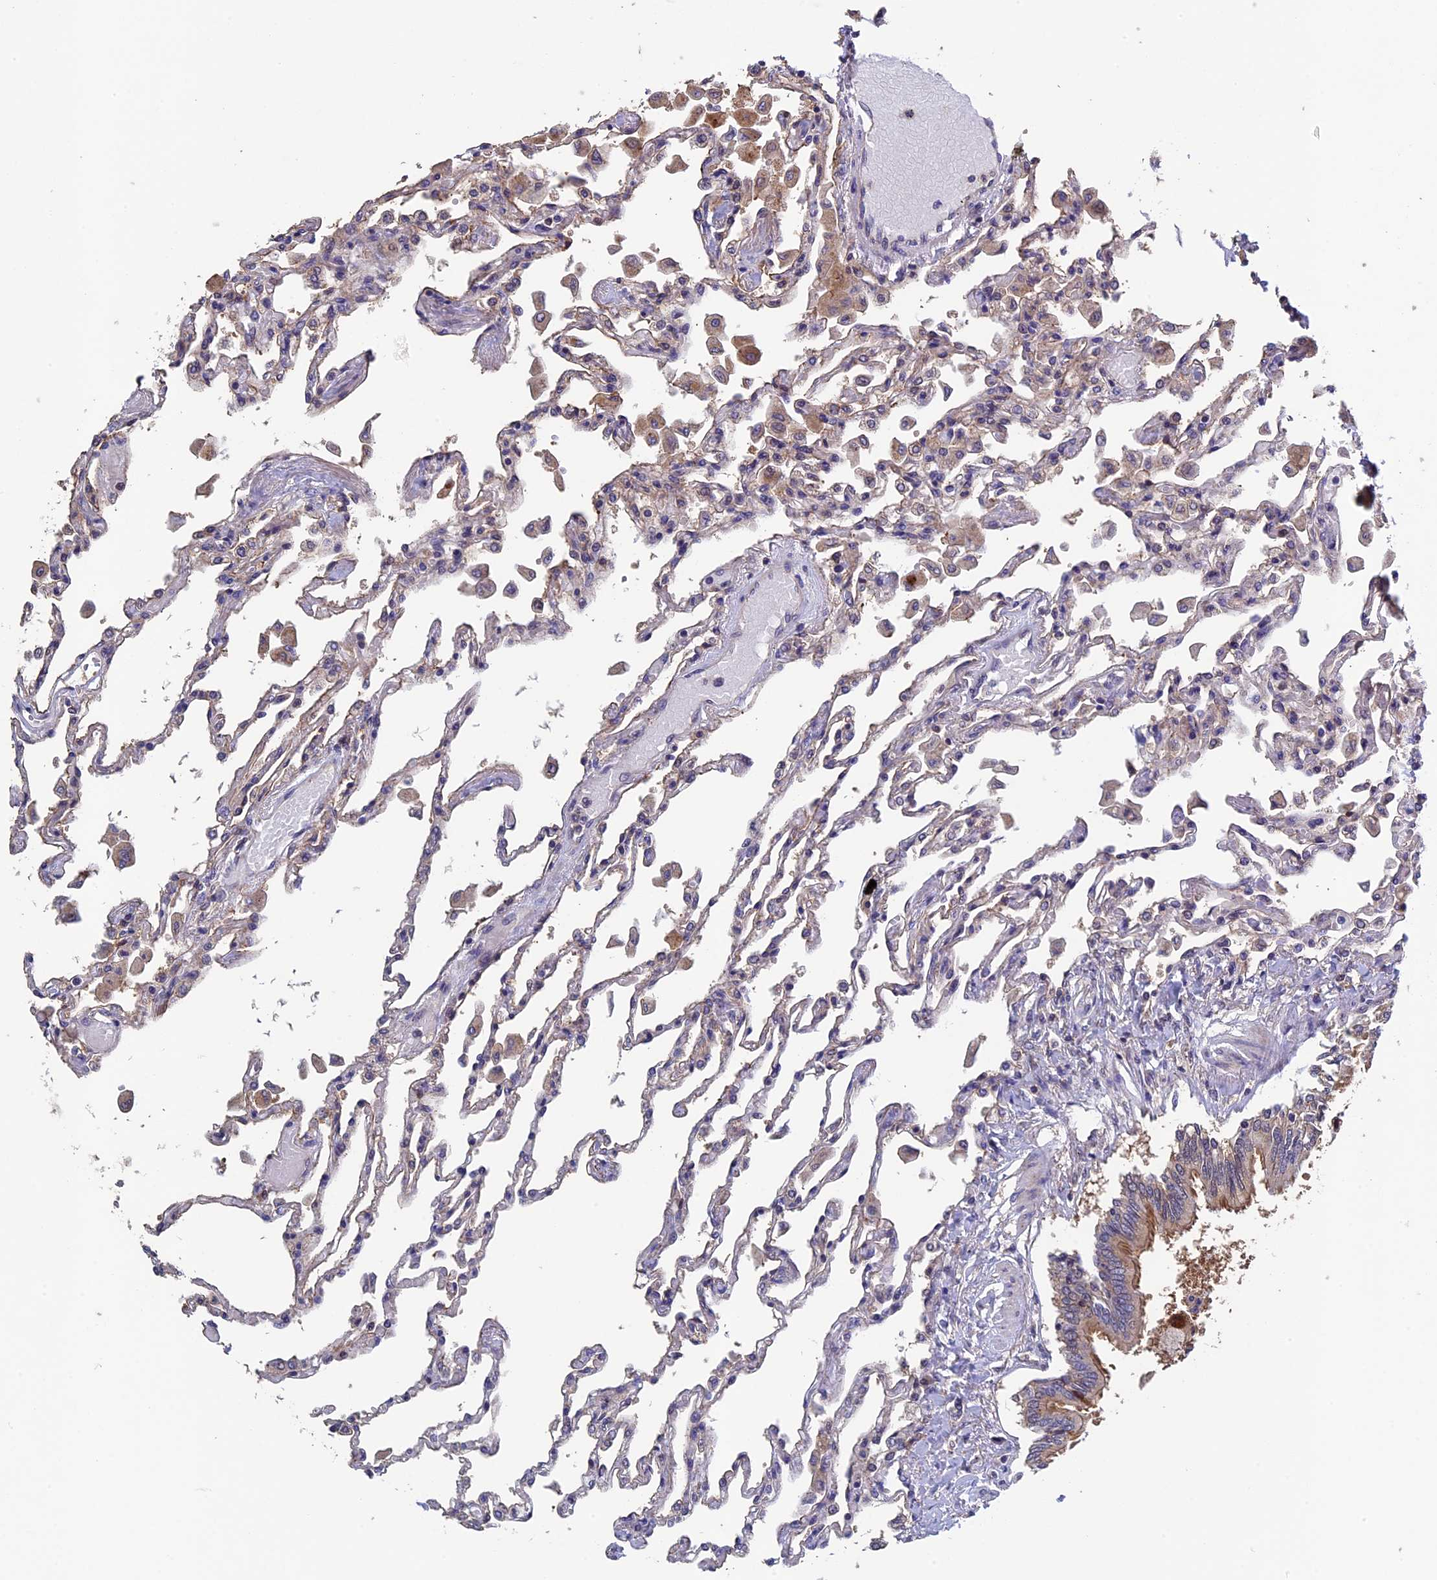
{"staining": {"intensity": "negative", "quantity": "none", "location": "none"}, "tissue": "lung", "cell_type": "Alveolar cells", "image_type": "normal", "snomed": [{"axis": "morphology", "description": "Normal tissue, NOS"}, {"axis": "topography", "description": "Bronchus"}, {"axis": "topography", "description": "Lung"}], "caption": "Alveolar cells show no significant staining in normal lung. (DAB immunohistochemistry with hematoxylin counter stain).", "gene": "LCMT1", "patient": {"sex": "female", "age": 49}}